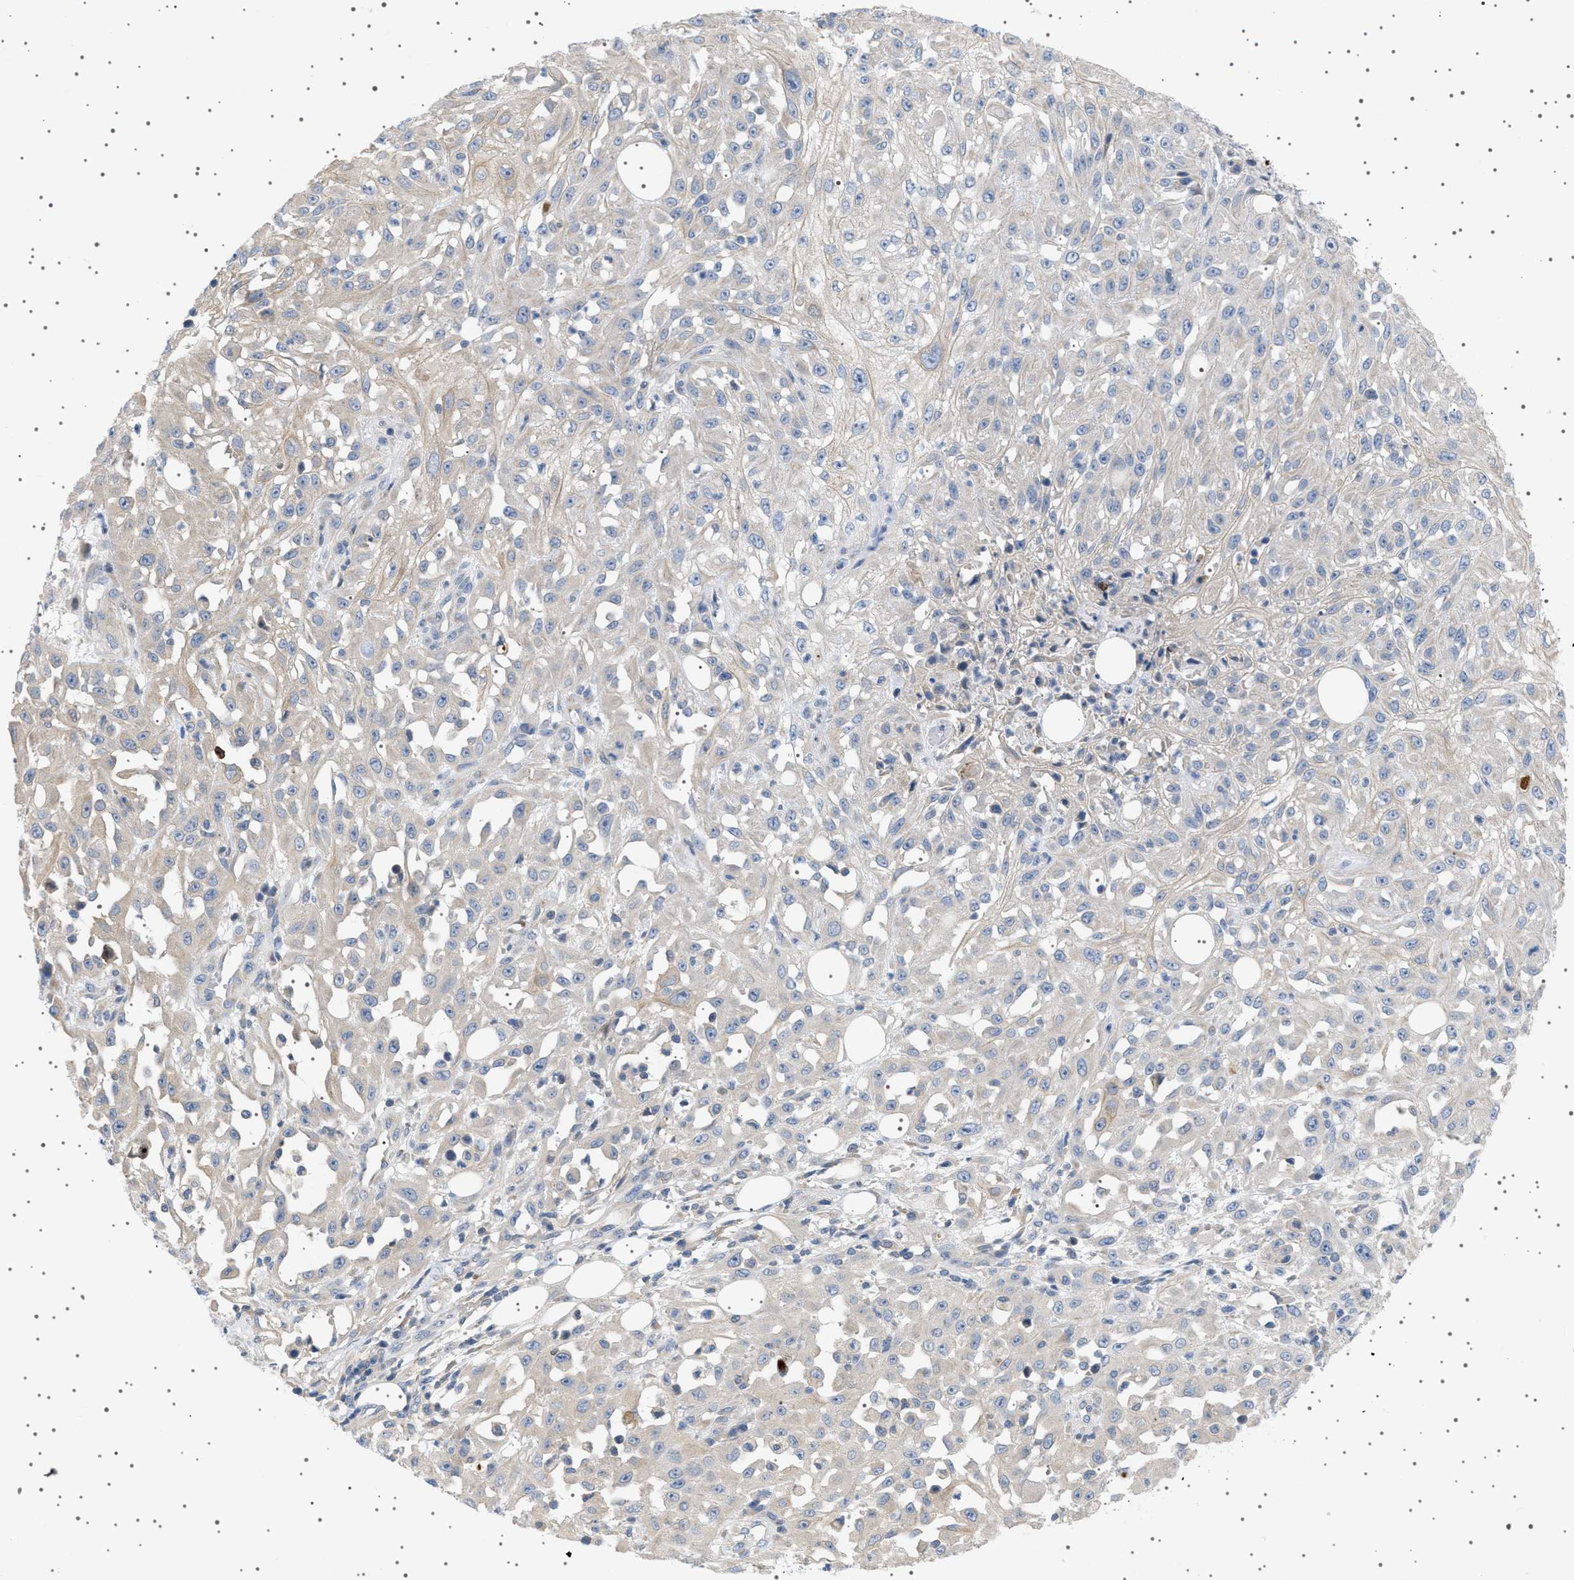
{"staining": {"intensity": "negative", "quantity": "none", "location": "none"}, "tissue": "skin cancer", "cell_type": "Tumor cells", "image_type": "cancer", "snomed": [{"axis": "morphology", "description": "Squamous cell carcinoma, NOS"}, {"axis": "morphology", "description": "Squamous cell carcinoma, metastatic, NOS"}, {"axis": "topography", "description": "Skin"}, {"axis": "topography", "description": "Lymph node"}], "caption": "A high-resolution histopathology image shows IHC staining of skin metastatic squamous cell carcinoma, which reveals no significant staining in tumor cells.", "gene": "ADCY10", "patient": {"sex": "male", "age": 75}}